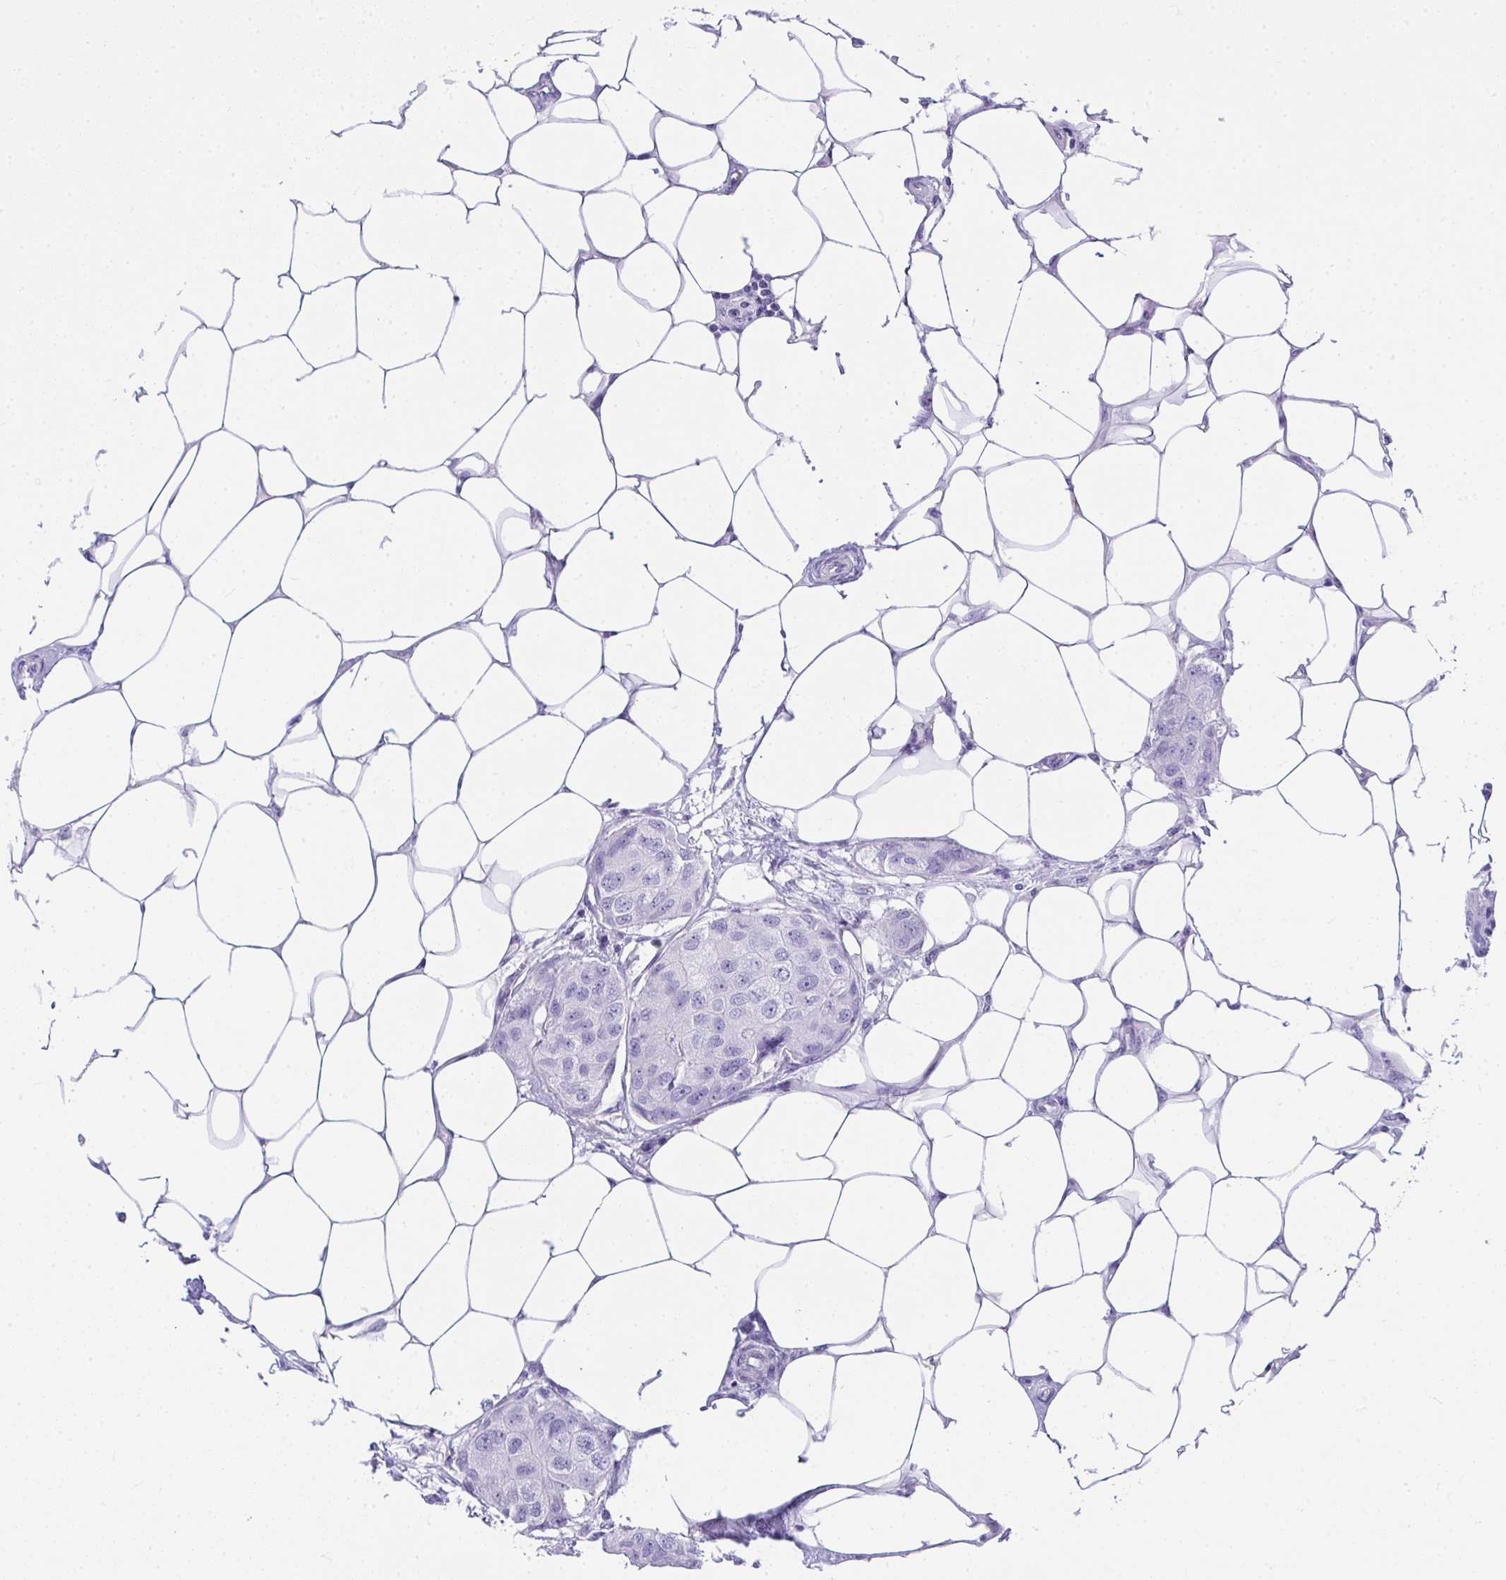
{"staining": {"intensity": "negative", "quantity": "none", "location": "none"}, "tissue": "breast cancer", "cell_type": "Tumor cells", "image_type": "cancer", "snomed": [{"axis": "morphology", "description": "Duct carcinoma"}, {"axis": "topography", "description": "Breast"}, {"axis": "topography", "description": "Lymph node"}], "caption": "Immunohistochemistry (IHC) micrograph of neoplastic tissue: breast cancer stained with DAB (3,3'-diaminobenzidine) shows no significant protein expression in tumor cells.", "gene": "AVIL", "patient": {"sex": "female", "age": 80}}